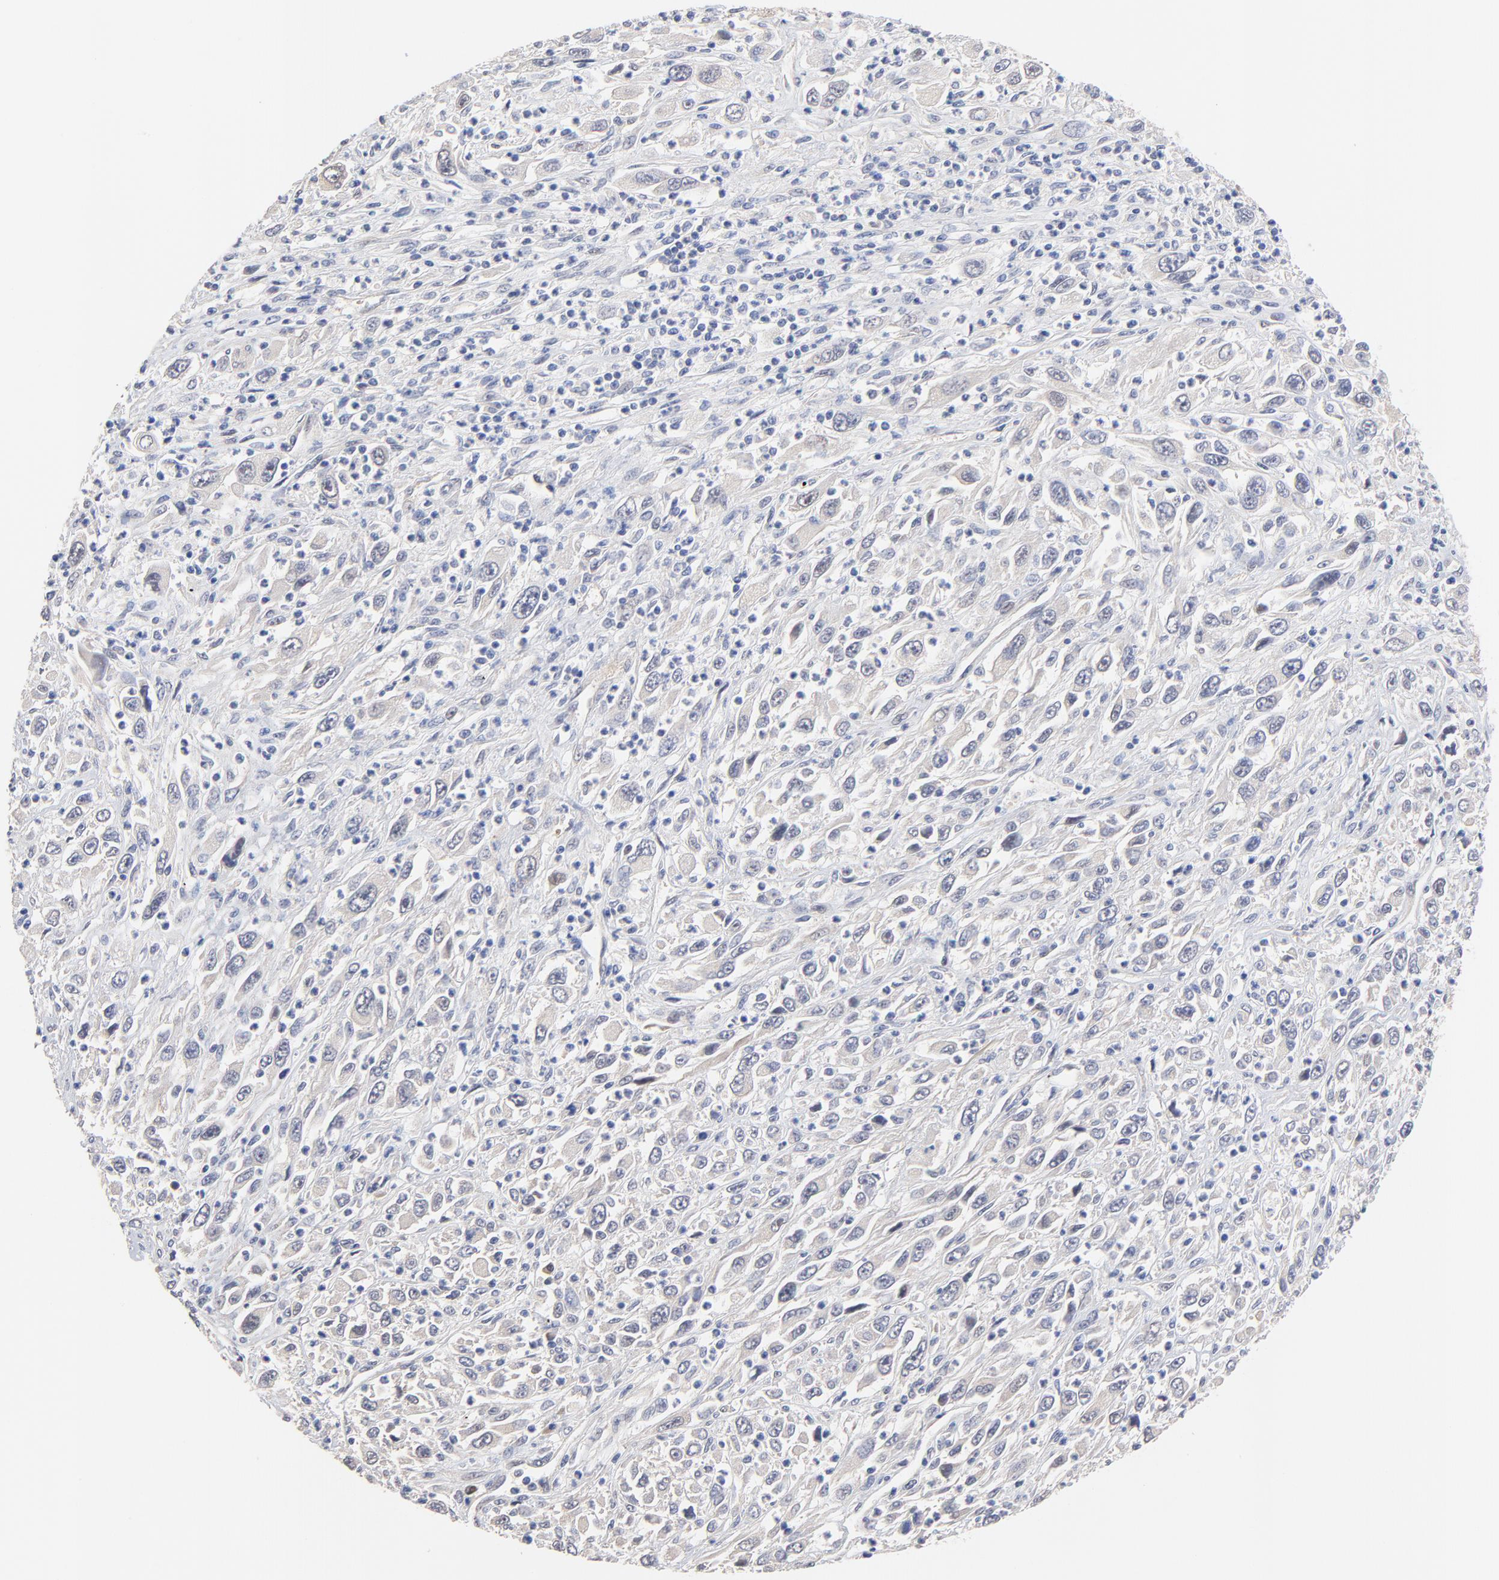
{"staining": {"intensity": "negative", "quantity": "none", "location": "none"}, "tissue": "melanoma", "cell_type": "Tumor cells", "image_type": "cancer", "snomed": [{"axis": "morphology", "description": "Malignant melanoma, Metastatic site"}, {"axis": "topography", "description": "Skin"}], "caption": "IHC photomicrograph of neoplastic tissue: human malignant melanoma (metastatic site) stained with DAB demonstrates no significant protein positivity in tumor cells.", "gene": "TXNL1", "patient": {"sex": "female", "age": 56}}